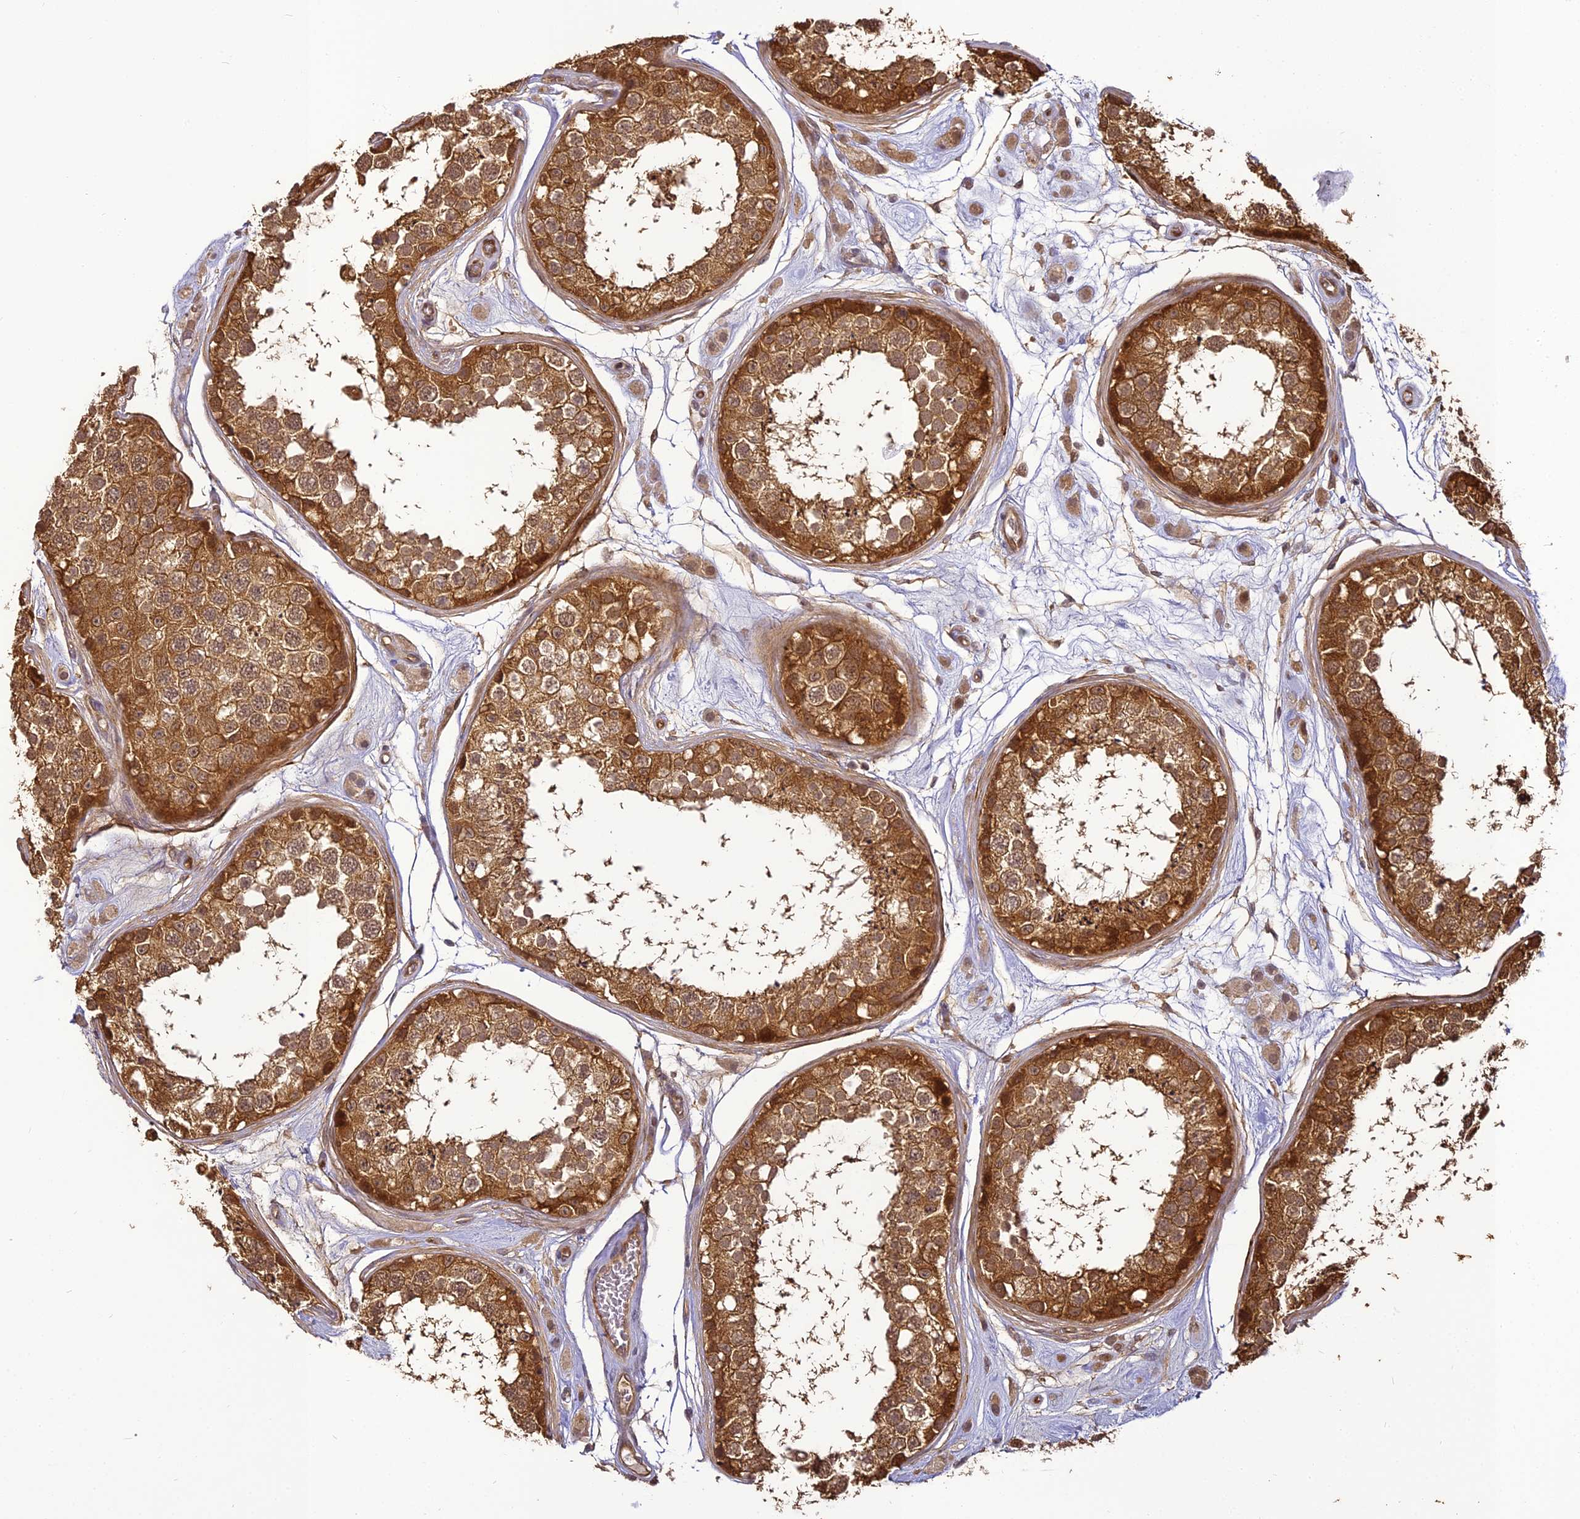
{"staining": {"intensity": "strong", "quantity": ">75%", "location": "cytoplasmic/membranous"}, "tissue": "testis", "cell_type": "Cells in seminiferous ducts", "image_type": "normal", "snomed": [{"axis": "morphology", "description": "Normal tissue, NOS"}, {"axis": "topography", "description": "Testis"}], "caption": "This image demonstrates IHC staining of benign testis, with high strong cytoplasmic/membranous positivity in approximately >75% of cells in seminiferous ducts.", "gene": "BCDIN3D", "patient": {"sex": "male", "age": 25}}